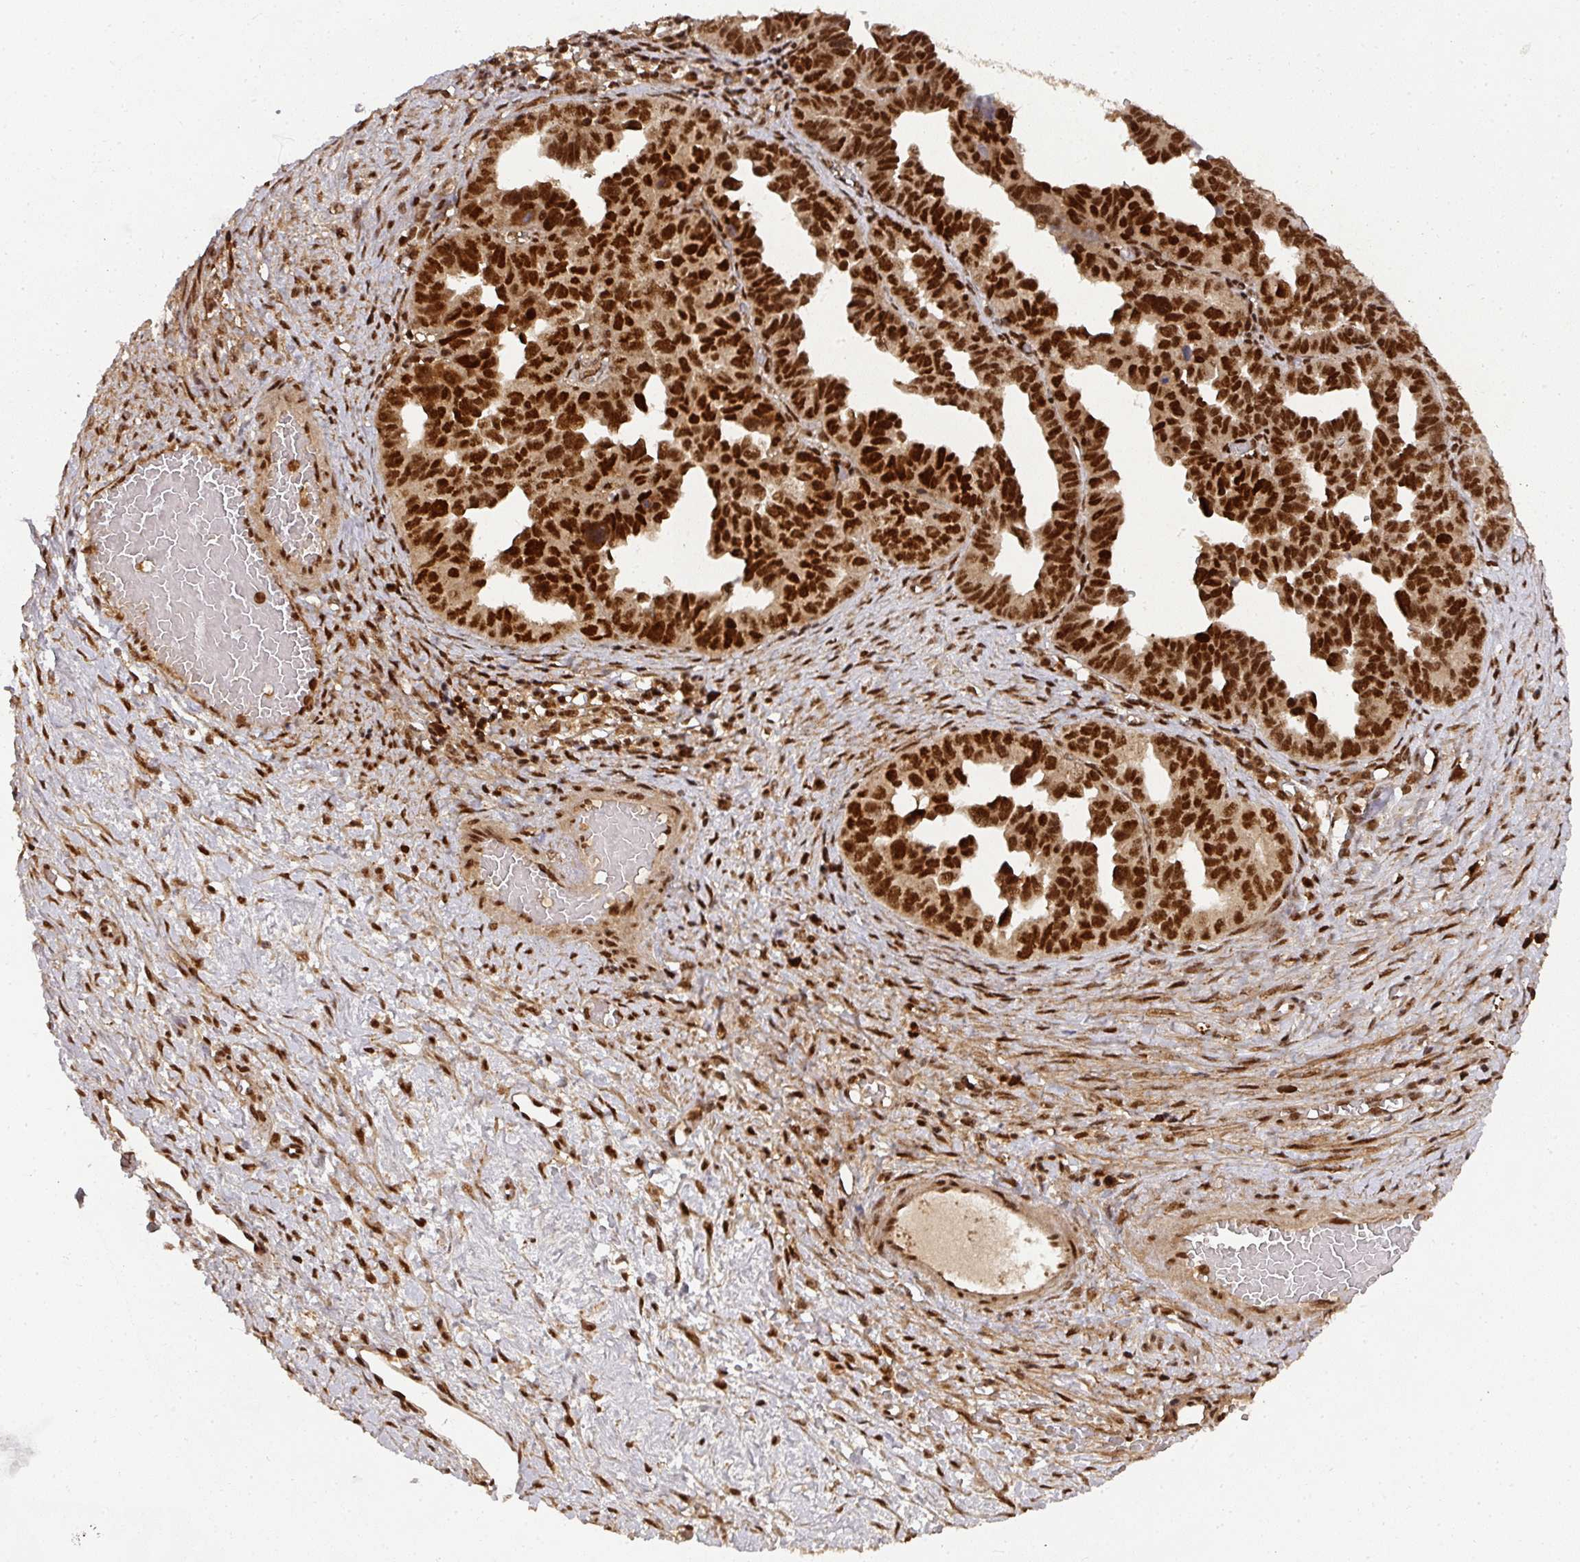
{"staining": {"intensity": "strong", "quantity": ">75%", "location": "nuclear"}, "tissue": "ovarian cancer", "cell_type": "Tumor cells", "image_type": "cancer", "snomed": [{"axis": "morphology", "description": "Cystadenocarcinoma, serous, NOS"}, {"axis": "topography", "description": "Ovary"}], "caption": "Tumor cells display high levels of strong nuclear staining in about >75% of cells in human serous cystadenocarcinoma (ovarian). (Brightfield microscopy of DAB IHC at high magnification).", "gene": "DIDO1", "patient": {"sex": "female", "age": 64}}